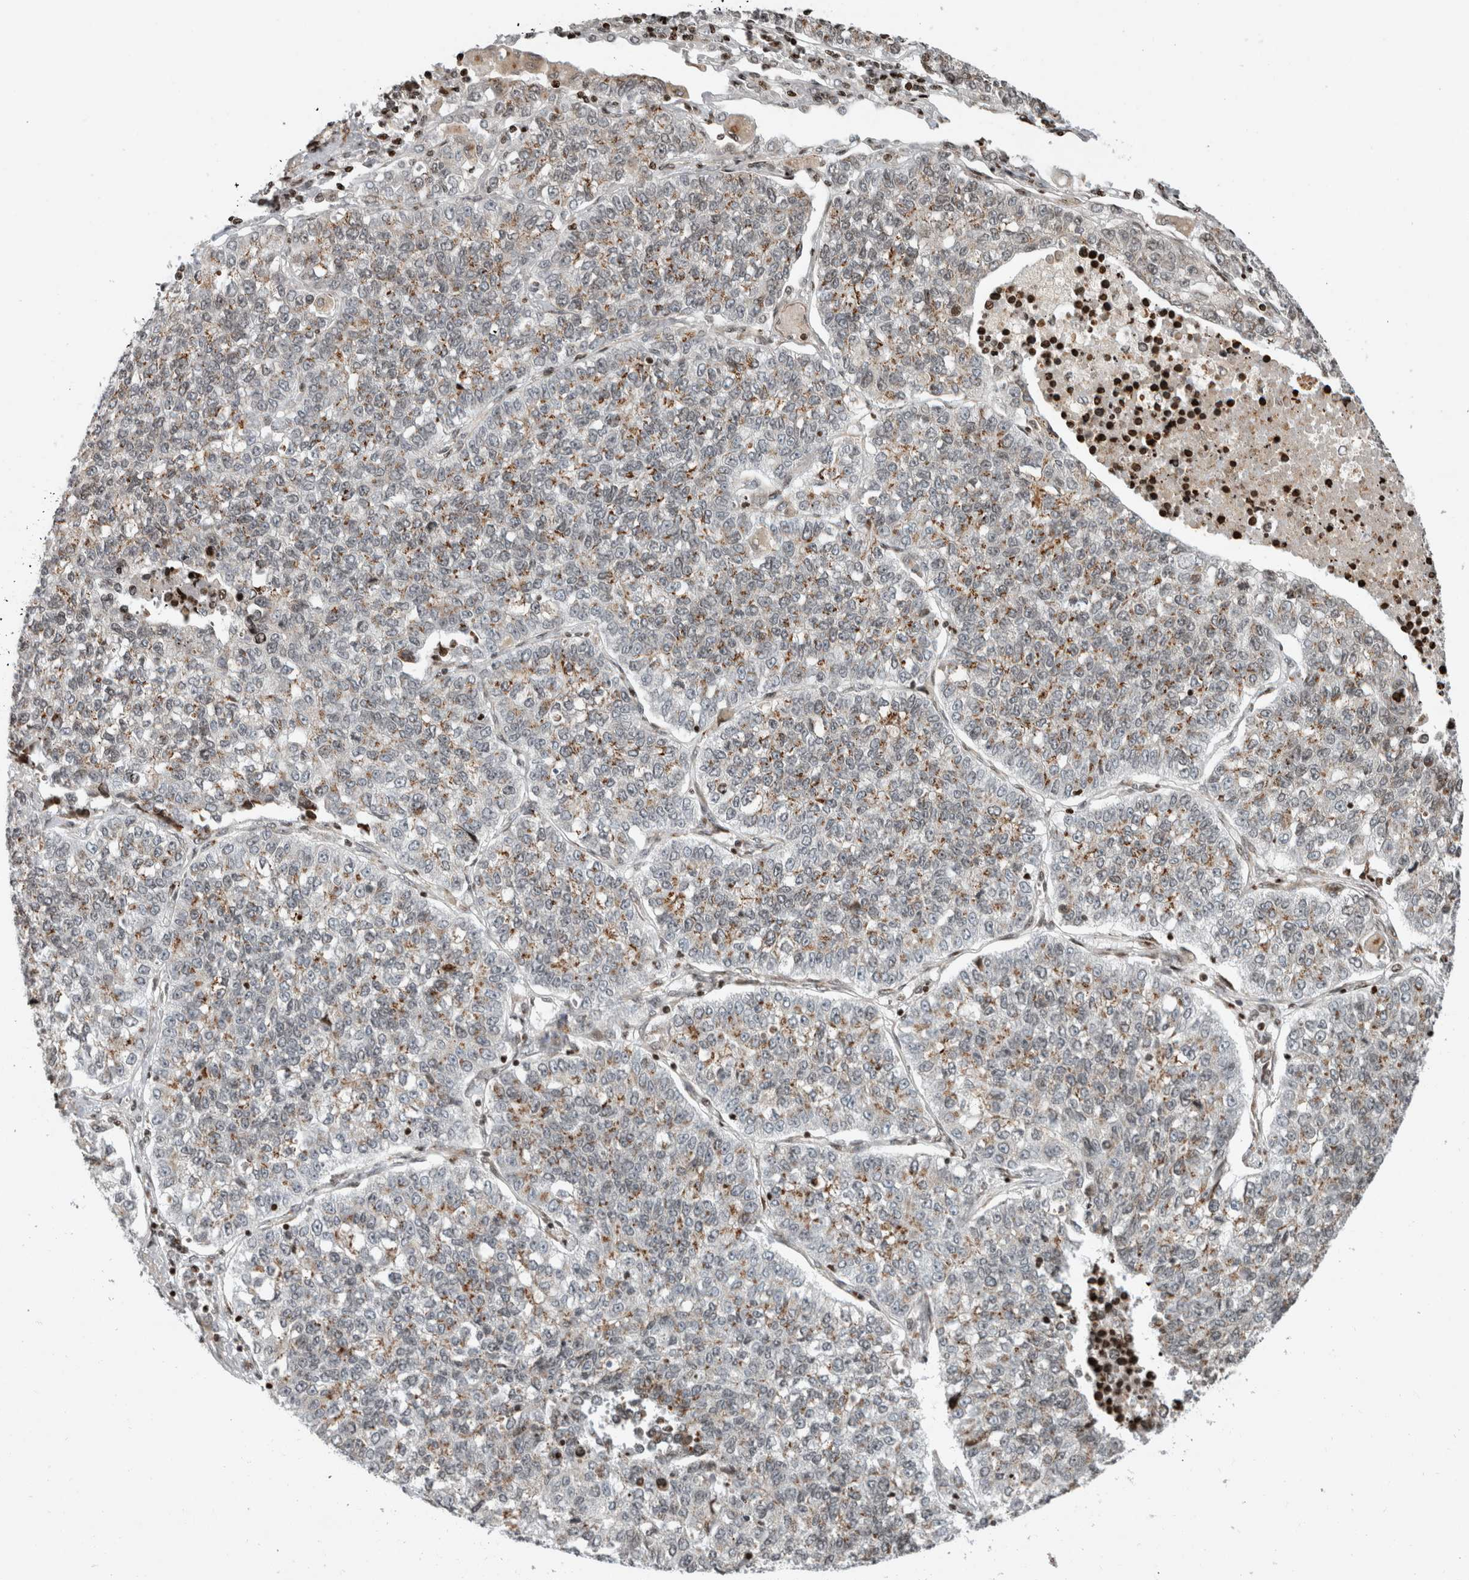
{"staining": {"intensity": "moderate", "quantity": "25%-75%", "location": "cytoplasmic/membranous"}, "tissue": "lung cancer", "cell_type": "Tumor cells", "image_type": "cancer", "snomed": [{"axis": "morphology", "description": "Adenocarcinoma, NOS"}, {"axis": "topography", "description": "Lung"}], "caption": "IHC staining of lung cancer, which shows medium levels of moderate cytoplasmic/membranous expression in approximately 25%-75% of tumor cells indicating moderate cytoplasmic/membranous protein positivity. The staining was performed using DAB (3,3'-diaminobenzidine) (brown) for protein detection and nuclei were counterstained in hematoxylin (blue).", "gene": "GINS4", "patient": {"sex": "male", "age": 49}}